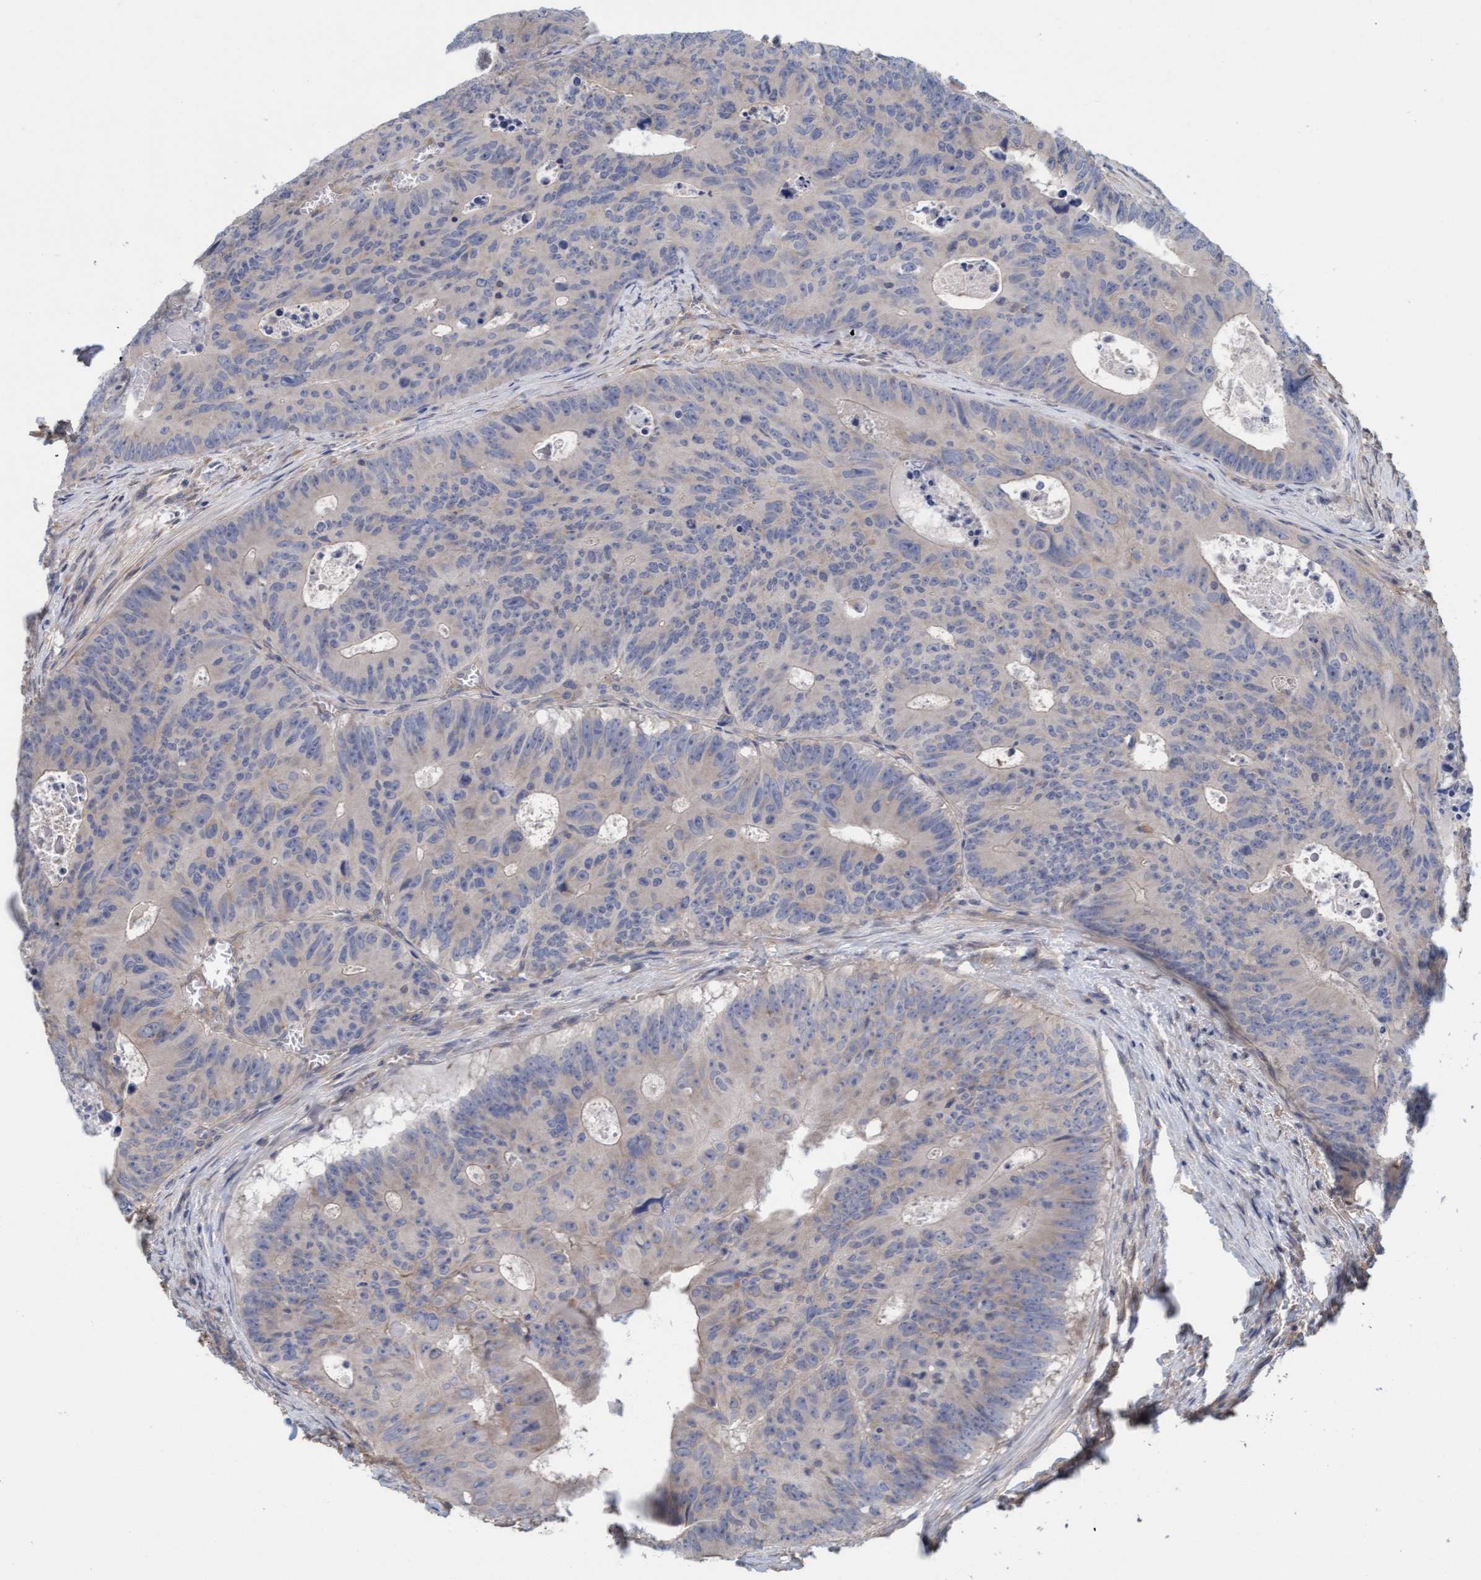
{"staining": {"intensity": "negative", "quantity": "none", "location": "none"}, "tissue": "colorectal cancer", "cell_type": "Tumor cells", "image_type": "cancer", "snomed": [{"axis": "morphology", "description": "Adenocarcinoma, NOS"}, {"axis": "topography", "description": "Colon"}], "caption": "Adenocarcinoma (colorectal) stained for a protein using immunohistochemistry demonstrates no expression tumor cells.", "gene": "FXR2", "patient": {"sex": "male", "age": 87}}